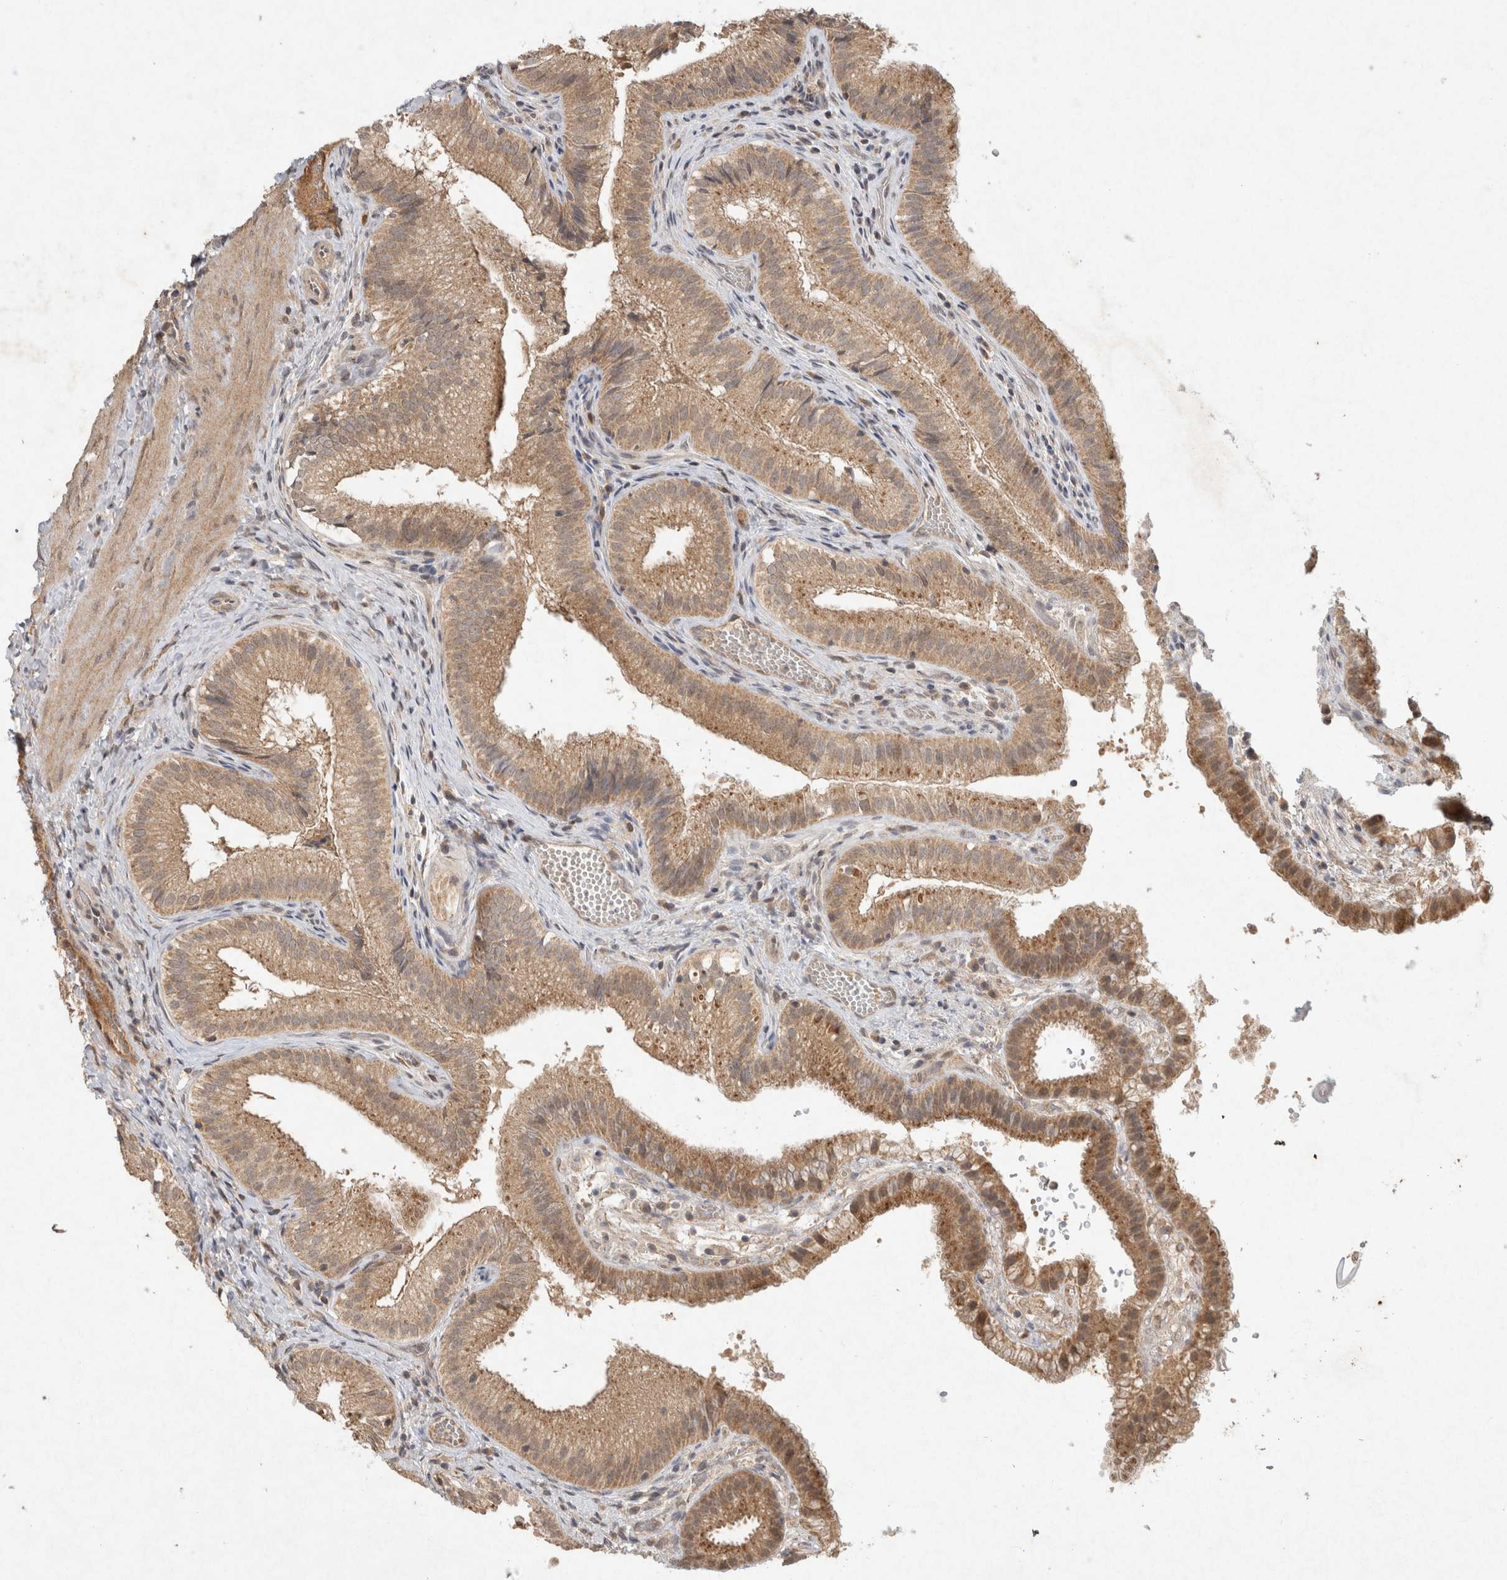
{"staining": {"intensity": "moderate", "quantity": ">75%", "location": "cytoplasmic/membranous"}, "tissue": "gallbladder", "cell_type": "Glandular cells", "image_type": "normal", "snomed": [{"axis": "morphology", "description": "Normal tissue, NOS"}, {"axis": "topography", "description": "Gallbladder"}], "caption": "Glandular cells reveal moderate cytoplasmic/membranous expression in approximately >75% of cells in normal gallbladder.", "gene": "LOXL2", "patient": {"sex": "female", "age": 30}}